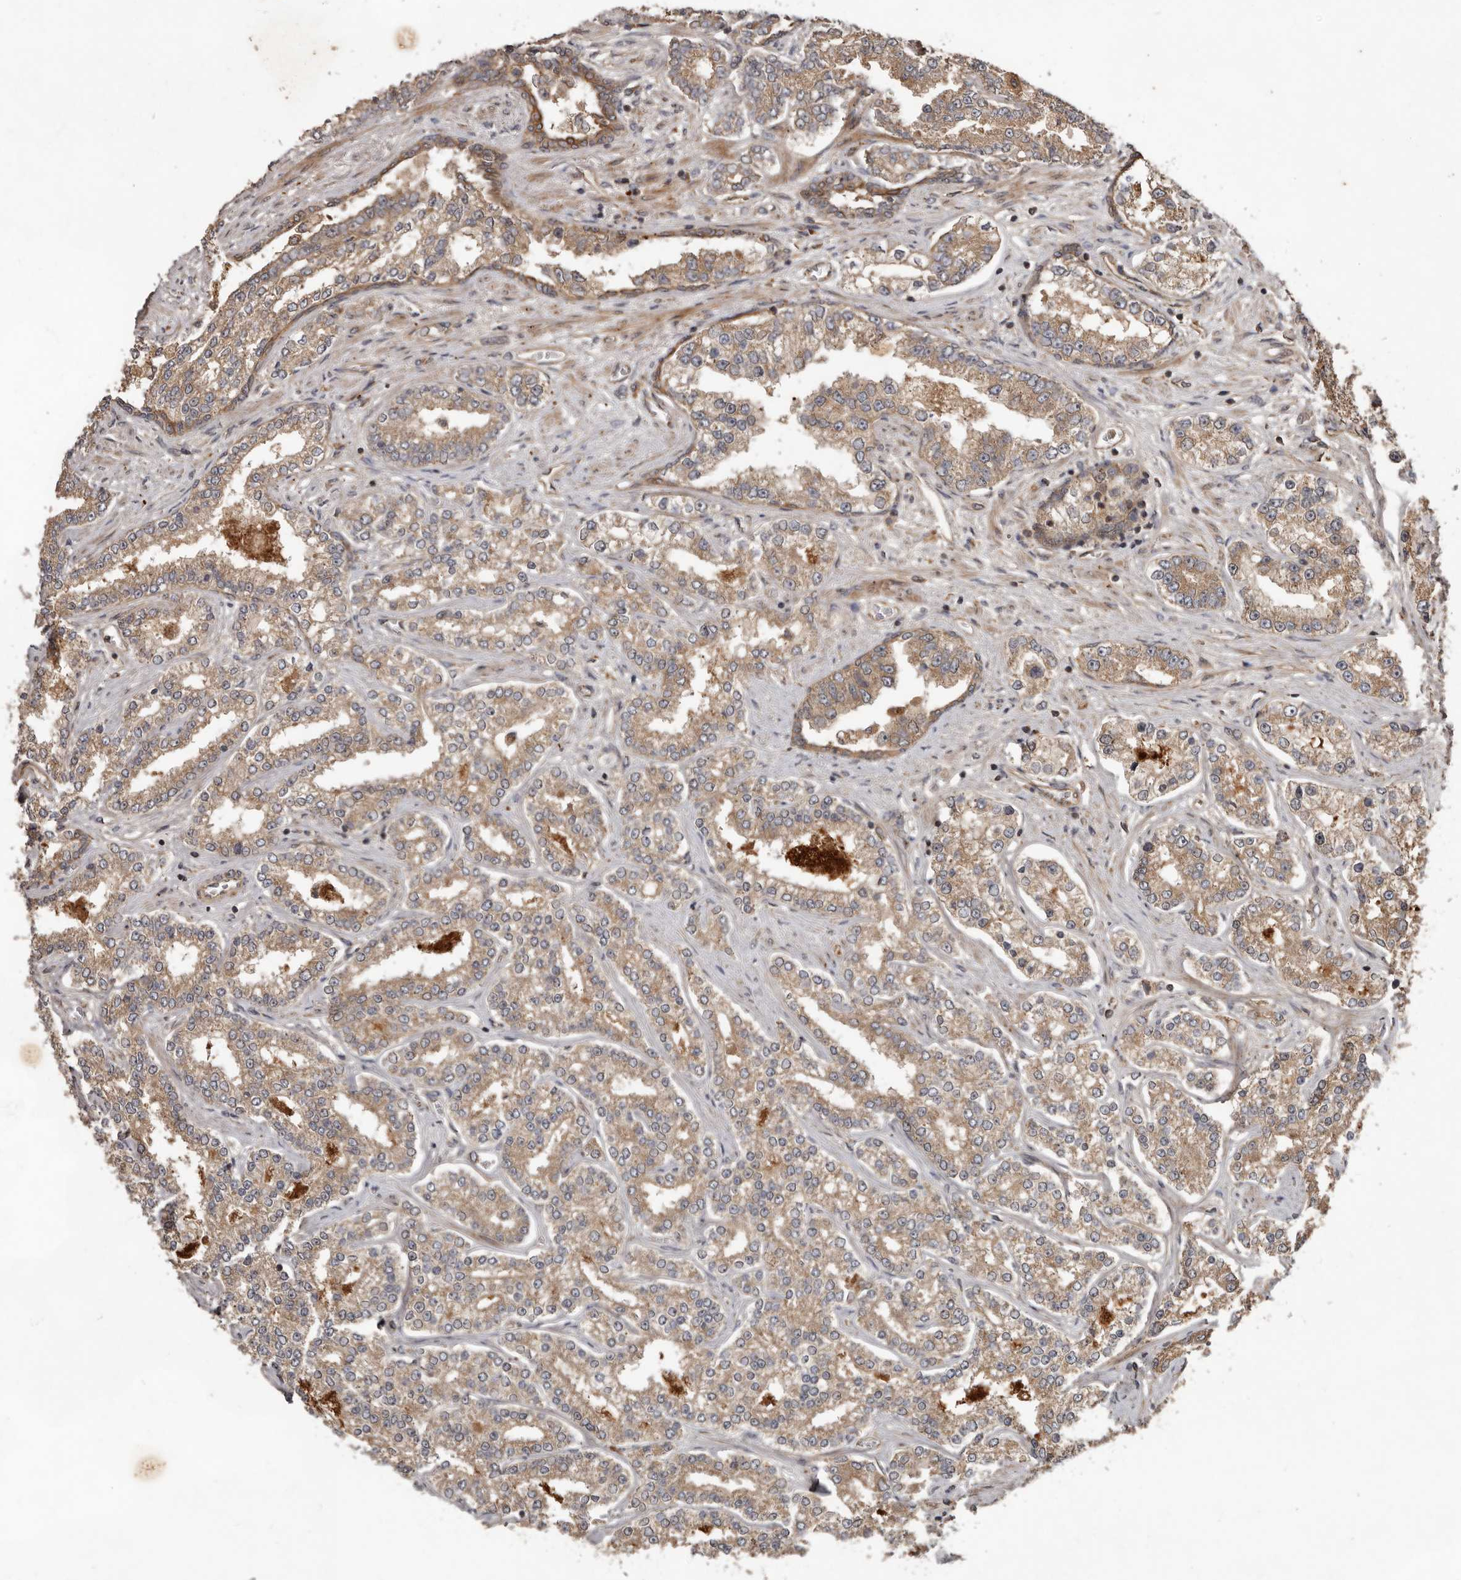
{"staining": {"intensity": "moderate", "quantity": ">75%", "location": "cytoplasmic/membranous"}, "tissue": "prostate cancer", "cell_type": "Tumor cells", "image_type": "cancer", "snomed": [{"axis": "morphology", "description": "Normal tissue, NOS"}, {"axis": "morphology", "description": "Adenocarcinoma, High grade"}, {"axis": "topography", "description": "Prostate"}], "caption": "Moderate cytoplasmic/membranous expression is present in about >75% of tumor cells in prostate high-grade adenocarcinoma. (IHC, brightfield microscopy, high magnification).", "gene": "STK36", "patient": {"sex": "male", "age": 83}}